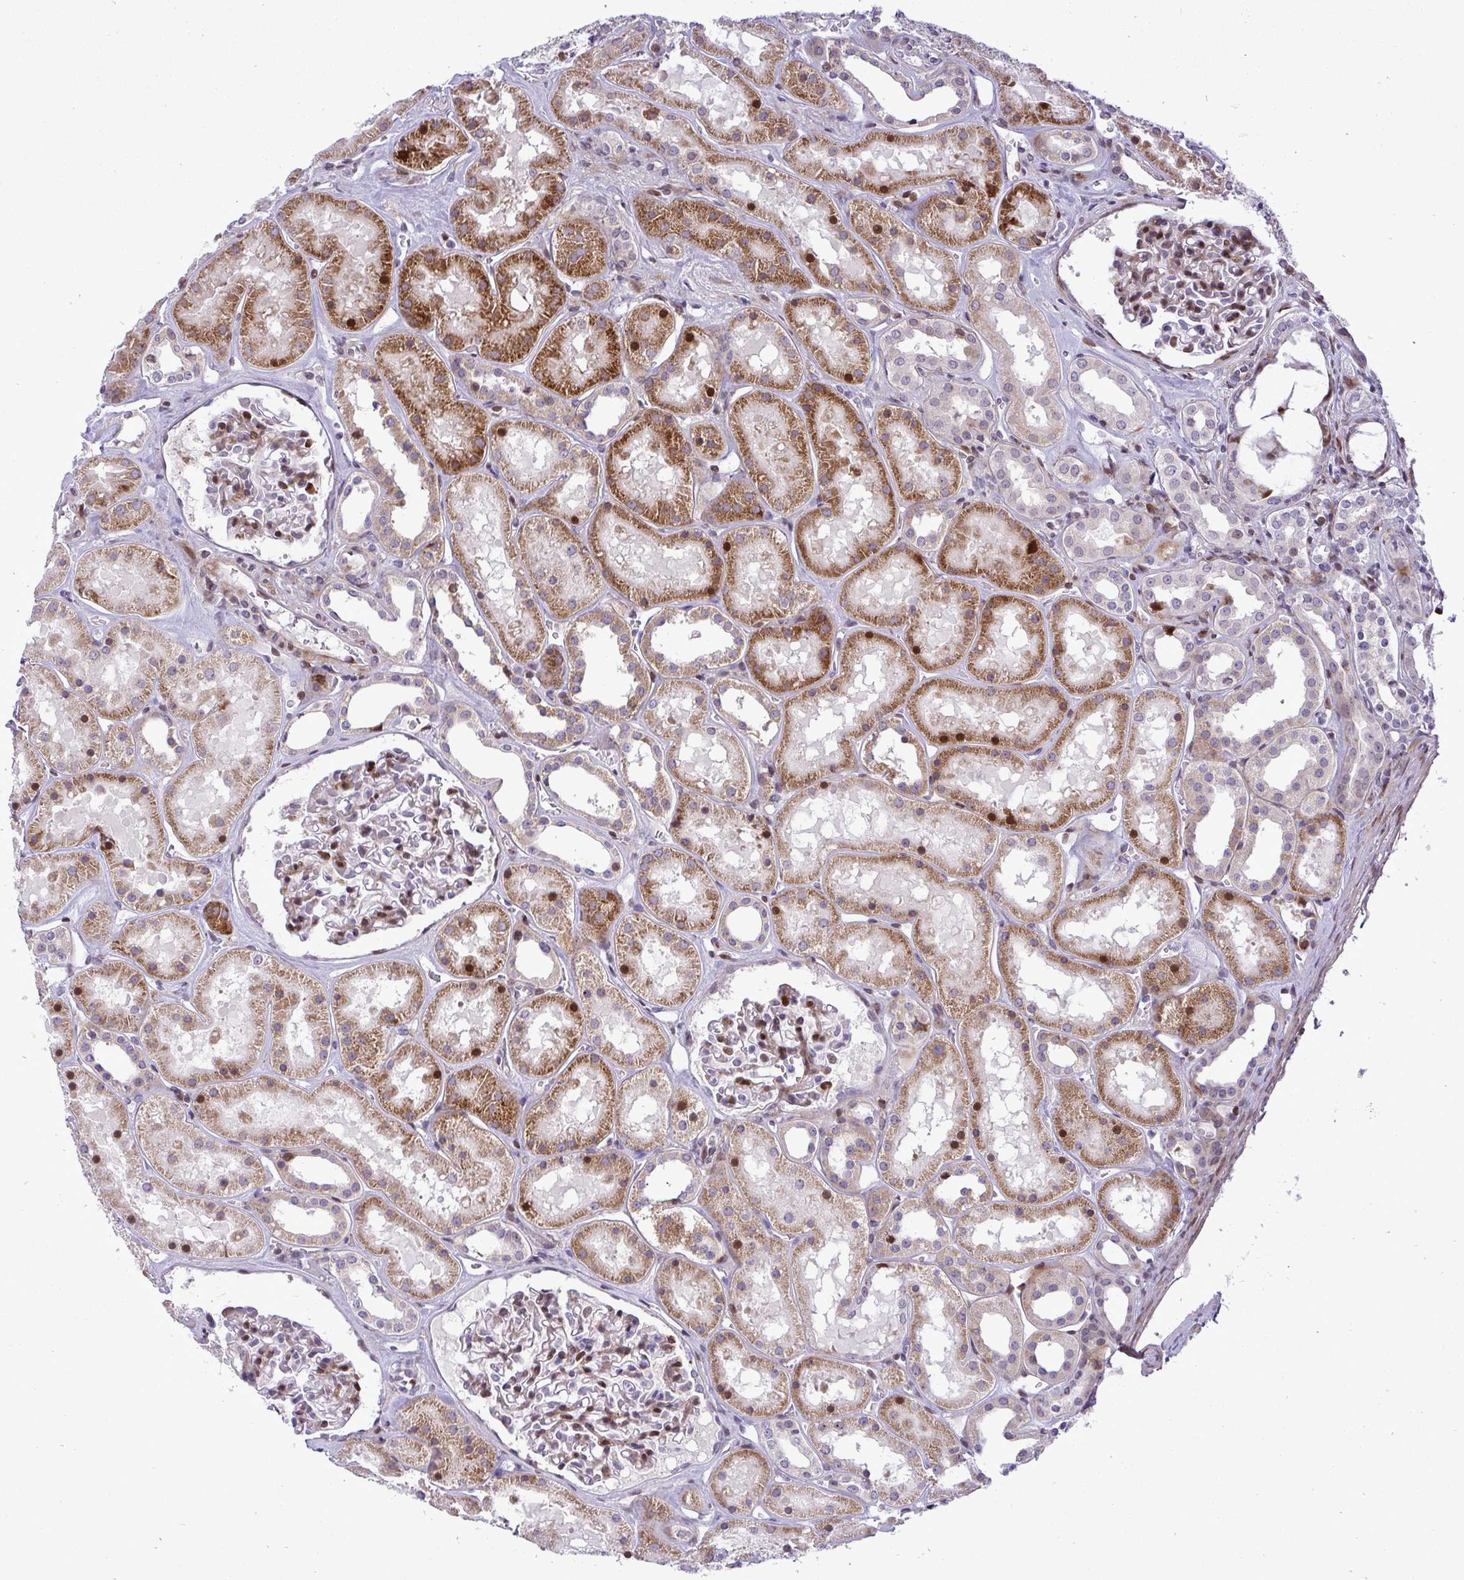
{"staining": {"intensity": "moderate", "quantity": "25%-75%", "location": "nuclear"}, "tissue": "kidney", "cell_type": "Cells in glomeruli", "image_type": "normal", "snomed": [{"axis": "morphology", "description": "Normal tissue, NOS"}, {"axis": "topography", "description": "Kidney"}], "caption": "A brown stain shows moderate nuclear positivity of a protein in cells in glomeruli of benign human kidney.", "gene": "CASTOR2", "patient": {"sex": "female", "age": 41}}